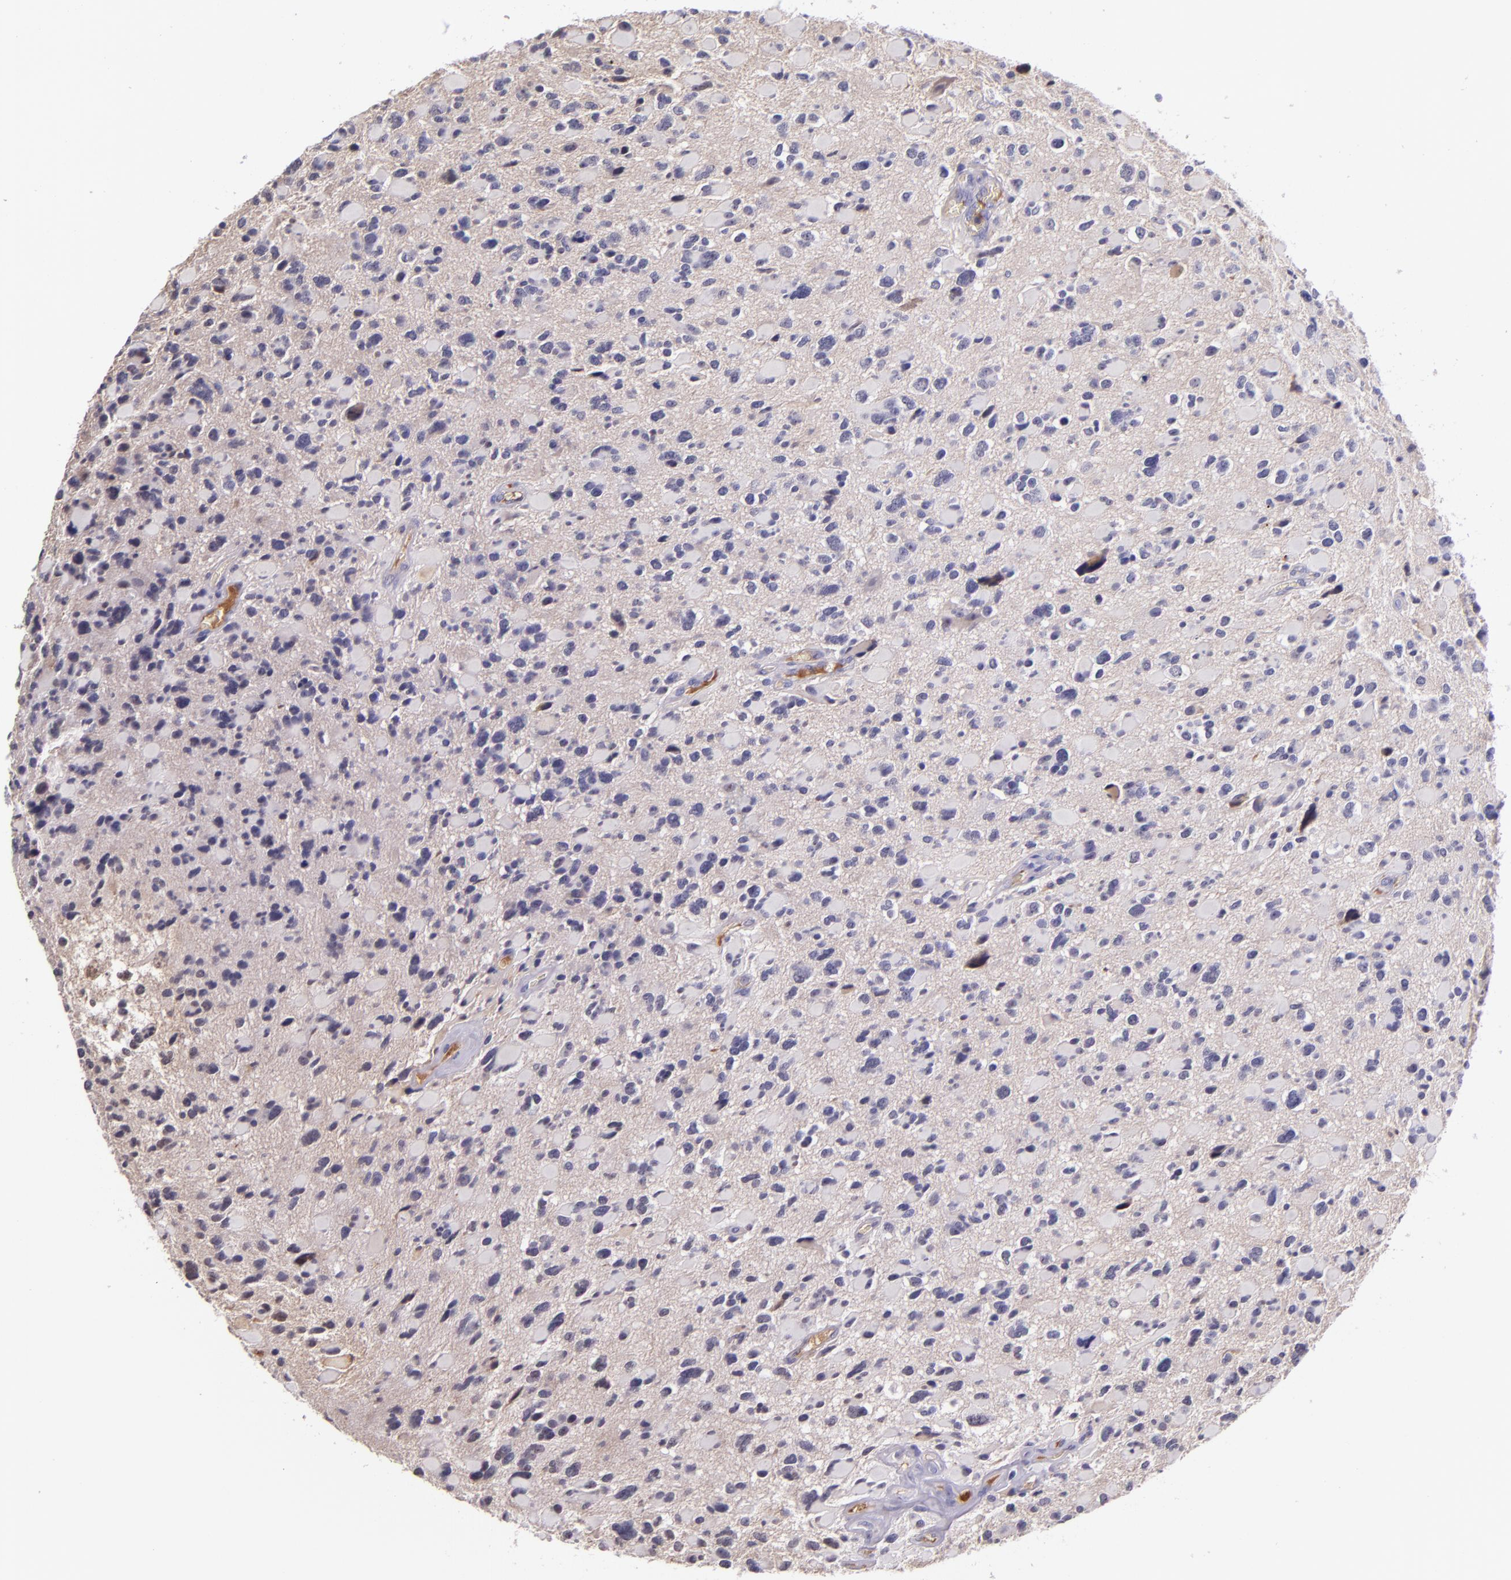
{"staining": {"intensity": "negative", "quantity": "none", "location": "none"}, "tissue": "glioma", "cell_type": "Tumor cells", "image_type": "cancer", "snomed": [{"axis": "morphology", "description": "Glioma, malignant, High grade"}, {"axis": "topography", "description": "Brain"}], "caption": "Tumor cells are negative for brown protein staining in malignant high-grade glioma.", "gene": "KNG1", "patient": {"sex": "female", "age": 37}}